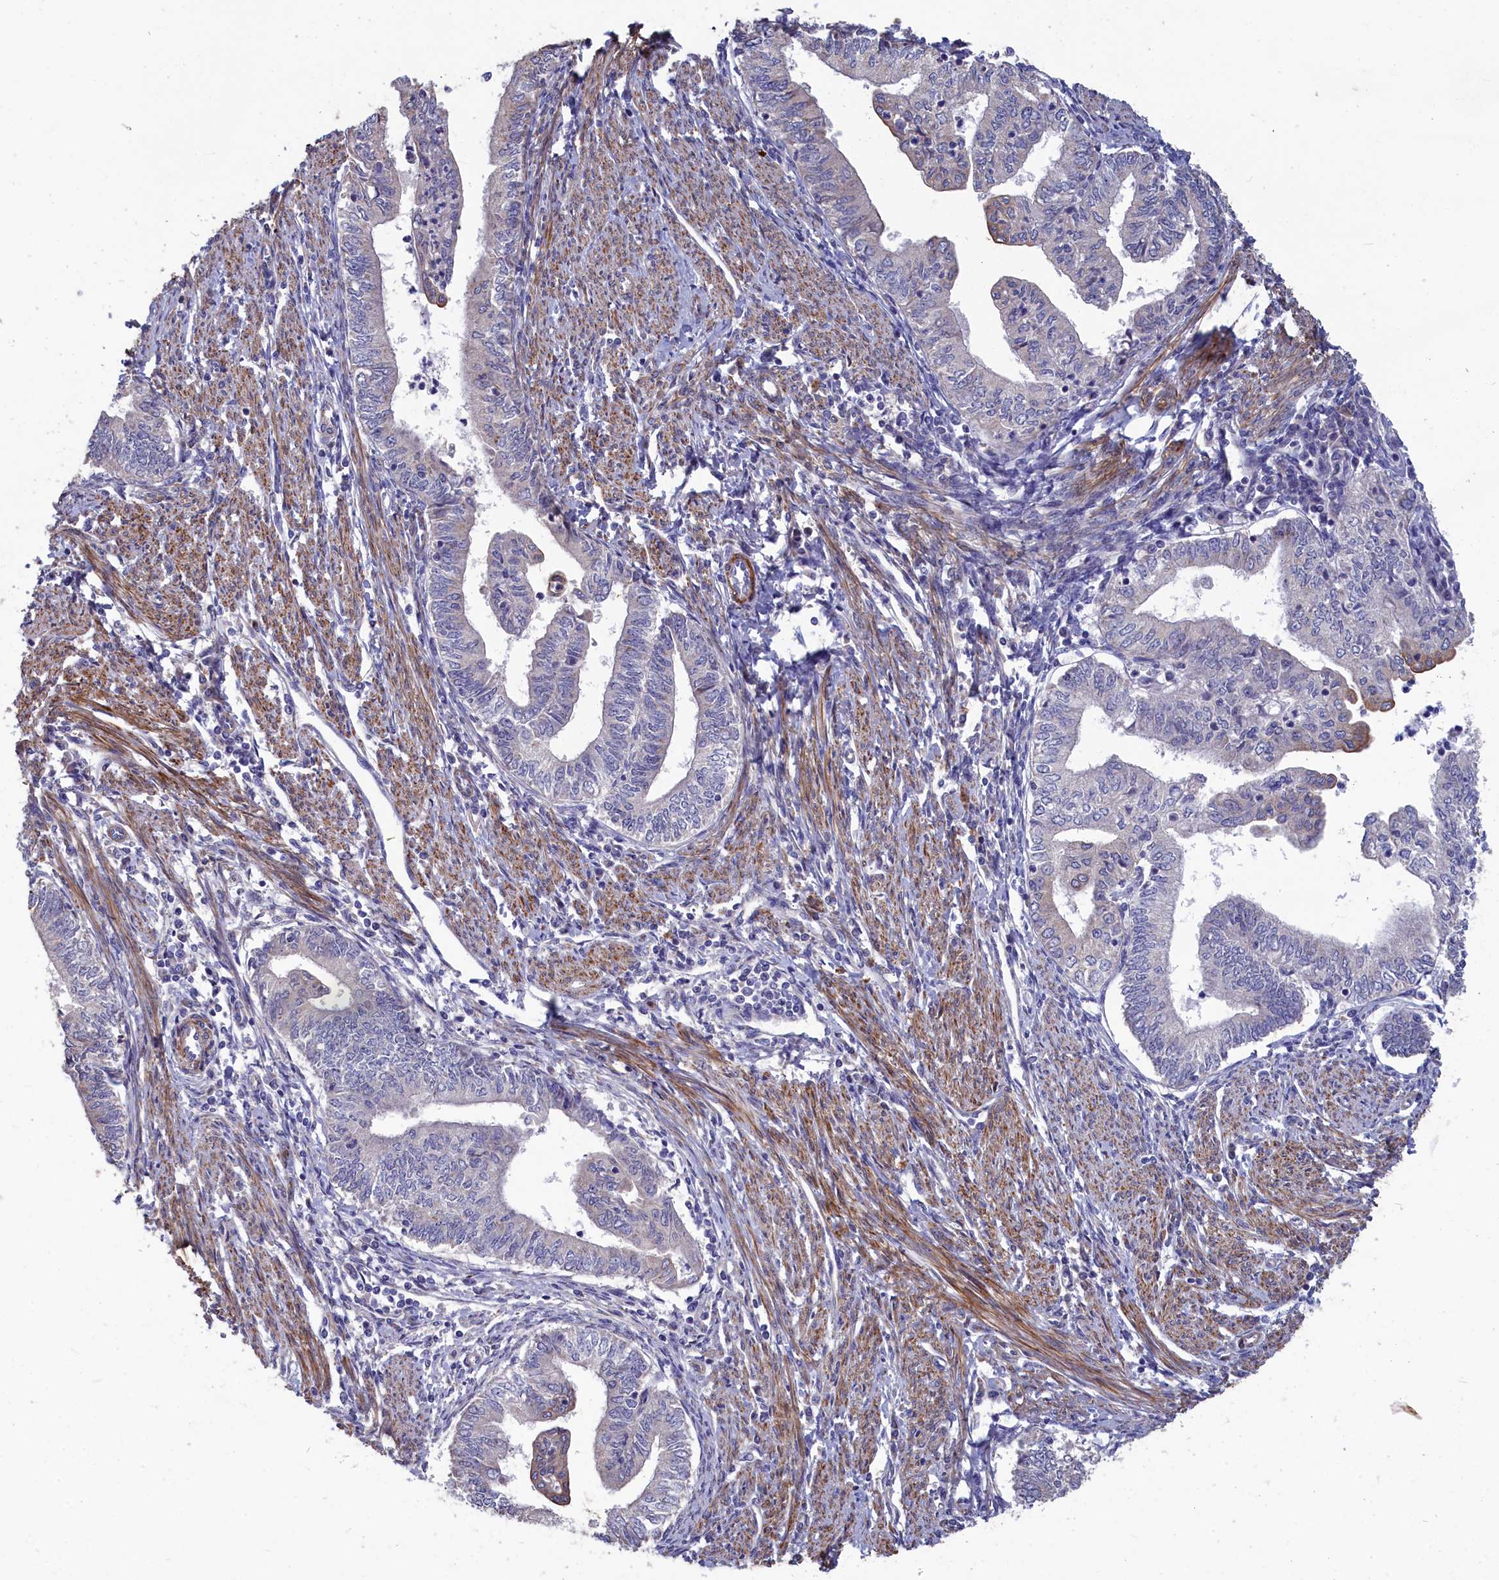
{"staining": {"intensity": "negative", "quantity": "none", "location": "none"}, "tissue": "endometrial cancer", "cell_type": "Tumor cells", "image_type": "cancer", "snomed": [{"axis": "morphology", "description": "Adenocarcinoma, NOS"}, {"axis": "topography", "description": "Endometrium"}], "caption": "There is no significant expression in tumor cells of endometrial adenocarcinoma.", "gene": "TUBGCP4", "patient": {"sex": "female", "age": 66}}